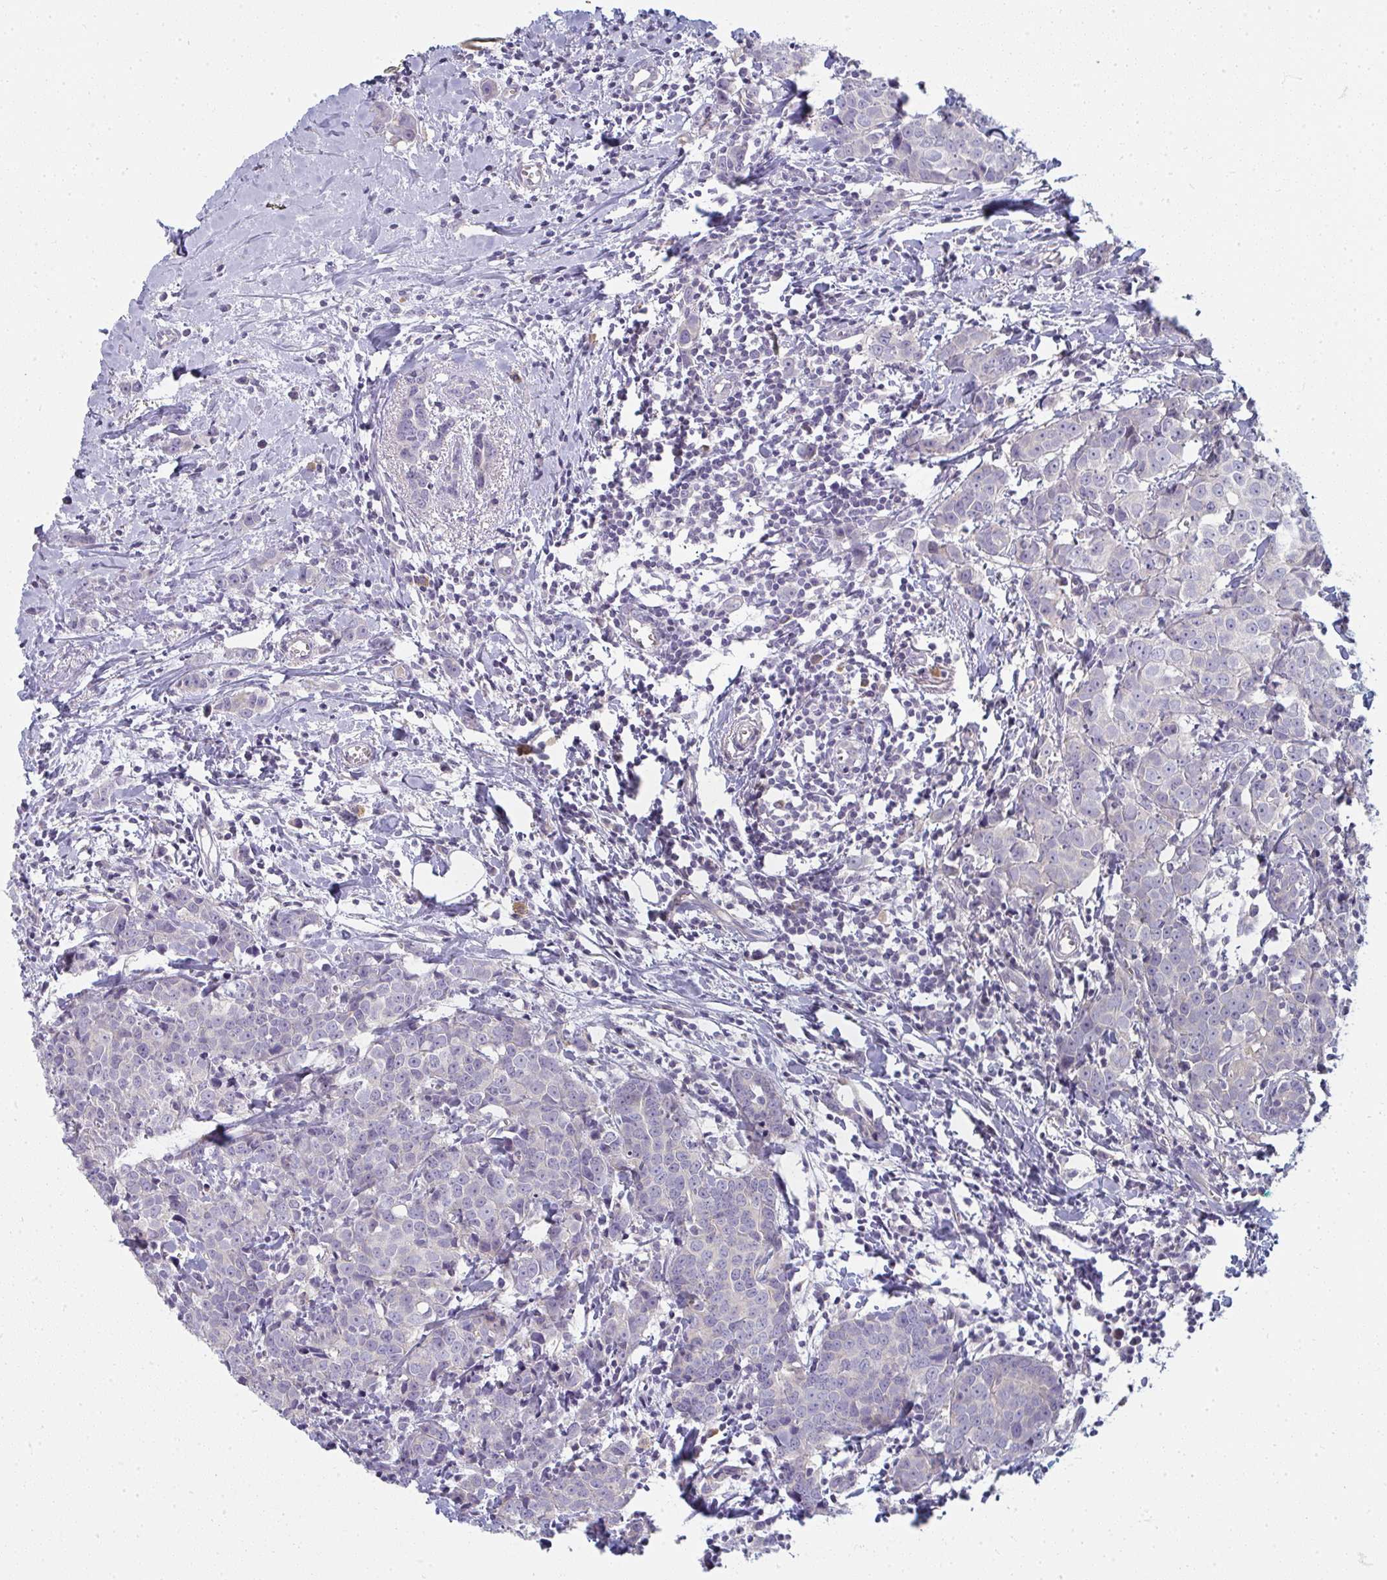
{"staining": {"intensity": "negative", "quantity": "none", "location": "none"}, "tissue": "breast cancer", "cell_type": "Tumor cells", "image_type": "cancer", "snomed": [{"axis": "morphology", "description": "Duct carcinoma"}, {"axis": "topography", "description": "Breast"}], "caption": "A histopathology image of breast intraductal carcinoma stained for a protein reveals no brown staining in tumor cells. (DAB (3,3'-diaminobenzidine) immunohistochemistry (IHC), high magnification).", "gene": "SHB", "patient": {"sex": "female", "age": 80}}